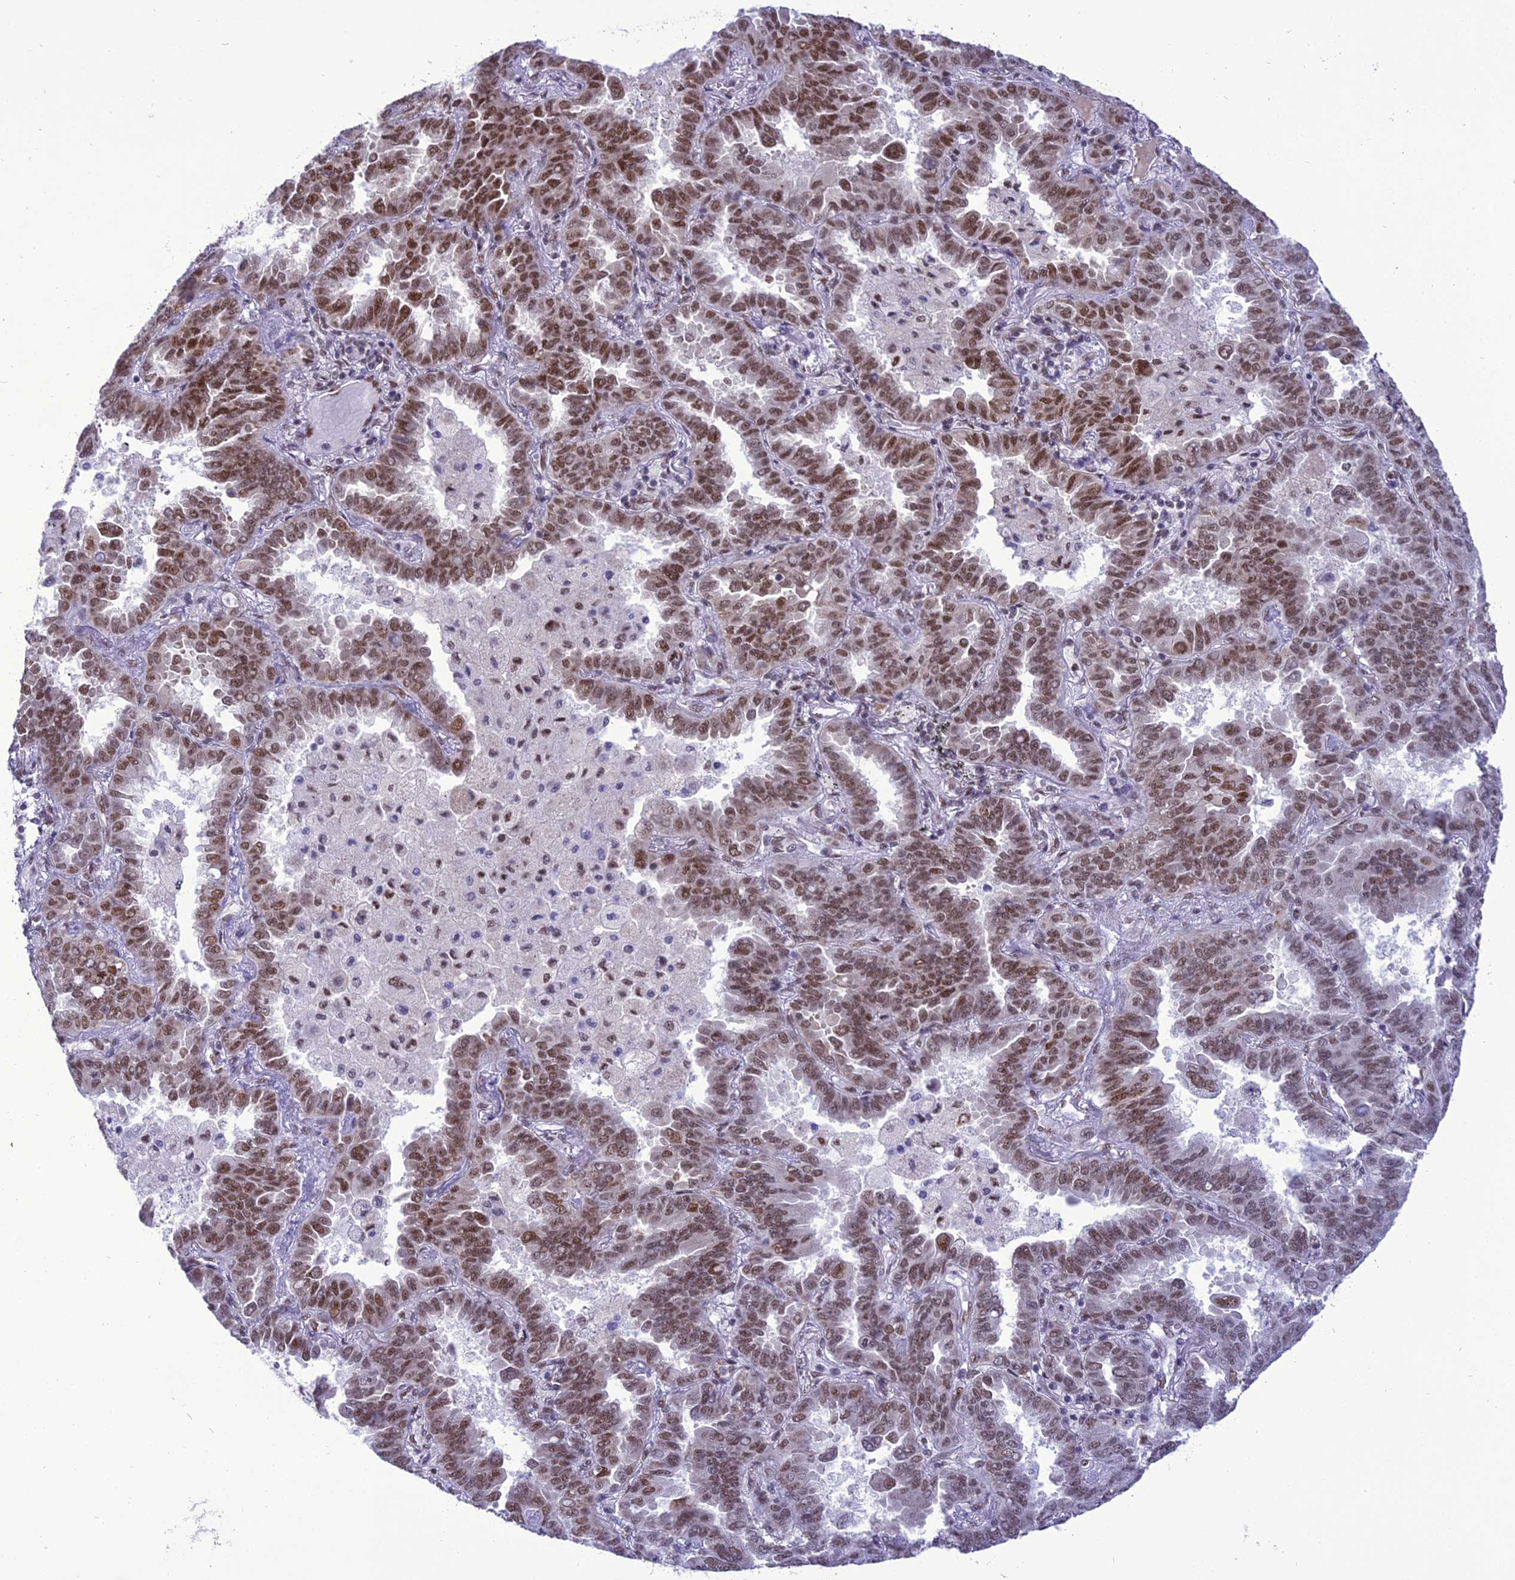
{"staining": {"intensity": "moderate", "quantity": ">75%", "location": "nuclear"}, "tissue": "lung cancer", "cell_type": "Tumor cells", "image_type": "cancer", "snomed": [{"axis": "morphology", "description": "Adenocarcinoma, NOS"}, {"axis": "topography", "description": "Lung"}], "caption": "Protein expression analysis of adenocarcinoma (lung) demonstrates moderate nuclear staining in approximately >75% of tumor cells.", "gene": "DDX1", "patient": {"sex": "male", "age": 64}}